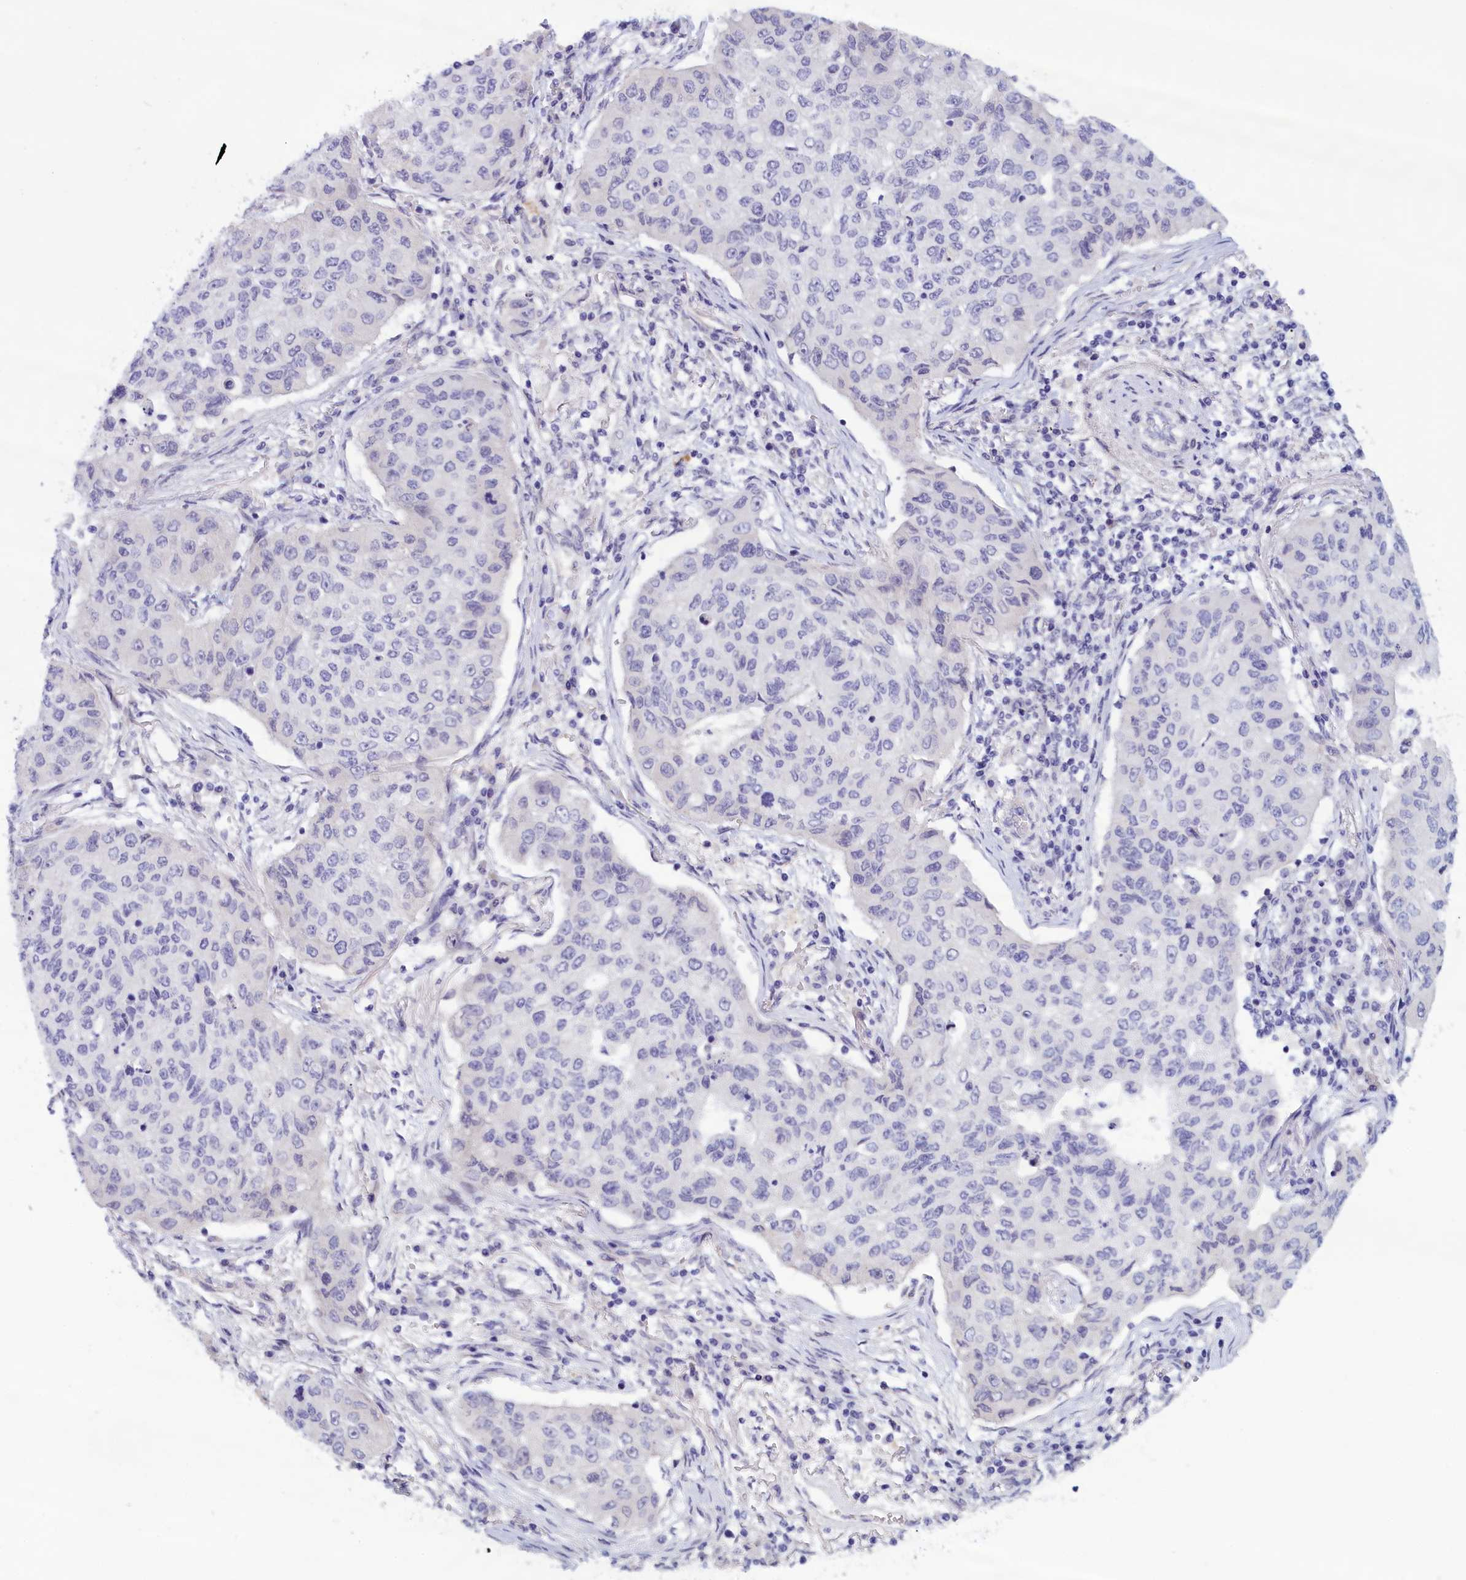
{"staining": {"intensity": "negative", "quantity": "none", "location": "none"}, "tissue": "lung cancer", "cell_type": "Tumor cells", "image_type": "cancer", "snomed": [{"axis": "morphology", "description": "Squamous cell carcinoma, NOS"}, {"axis": "topography", "description": "Lung"}], "caption": "IHC micrograph of neoplastic tissue: human lung cancer stained with DAB (3,3'-diaminobenzidine) shows no significant protein staining in tumor cells. (Brightfield microscopy of DAB (3,3'-diaminobenzidine) immunohistochemistry at high magnification).", "gene": "IGFALS", "patient": {"sex": "male", "age": 74}}